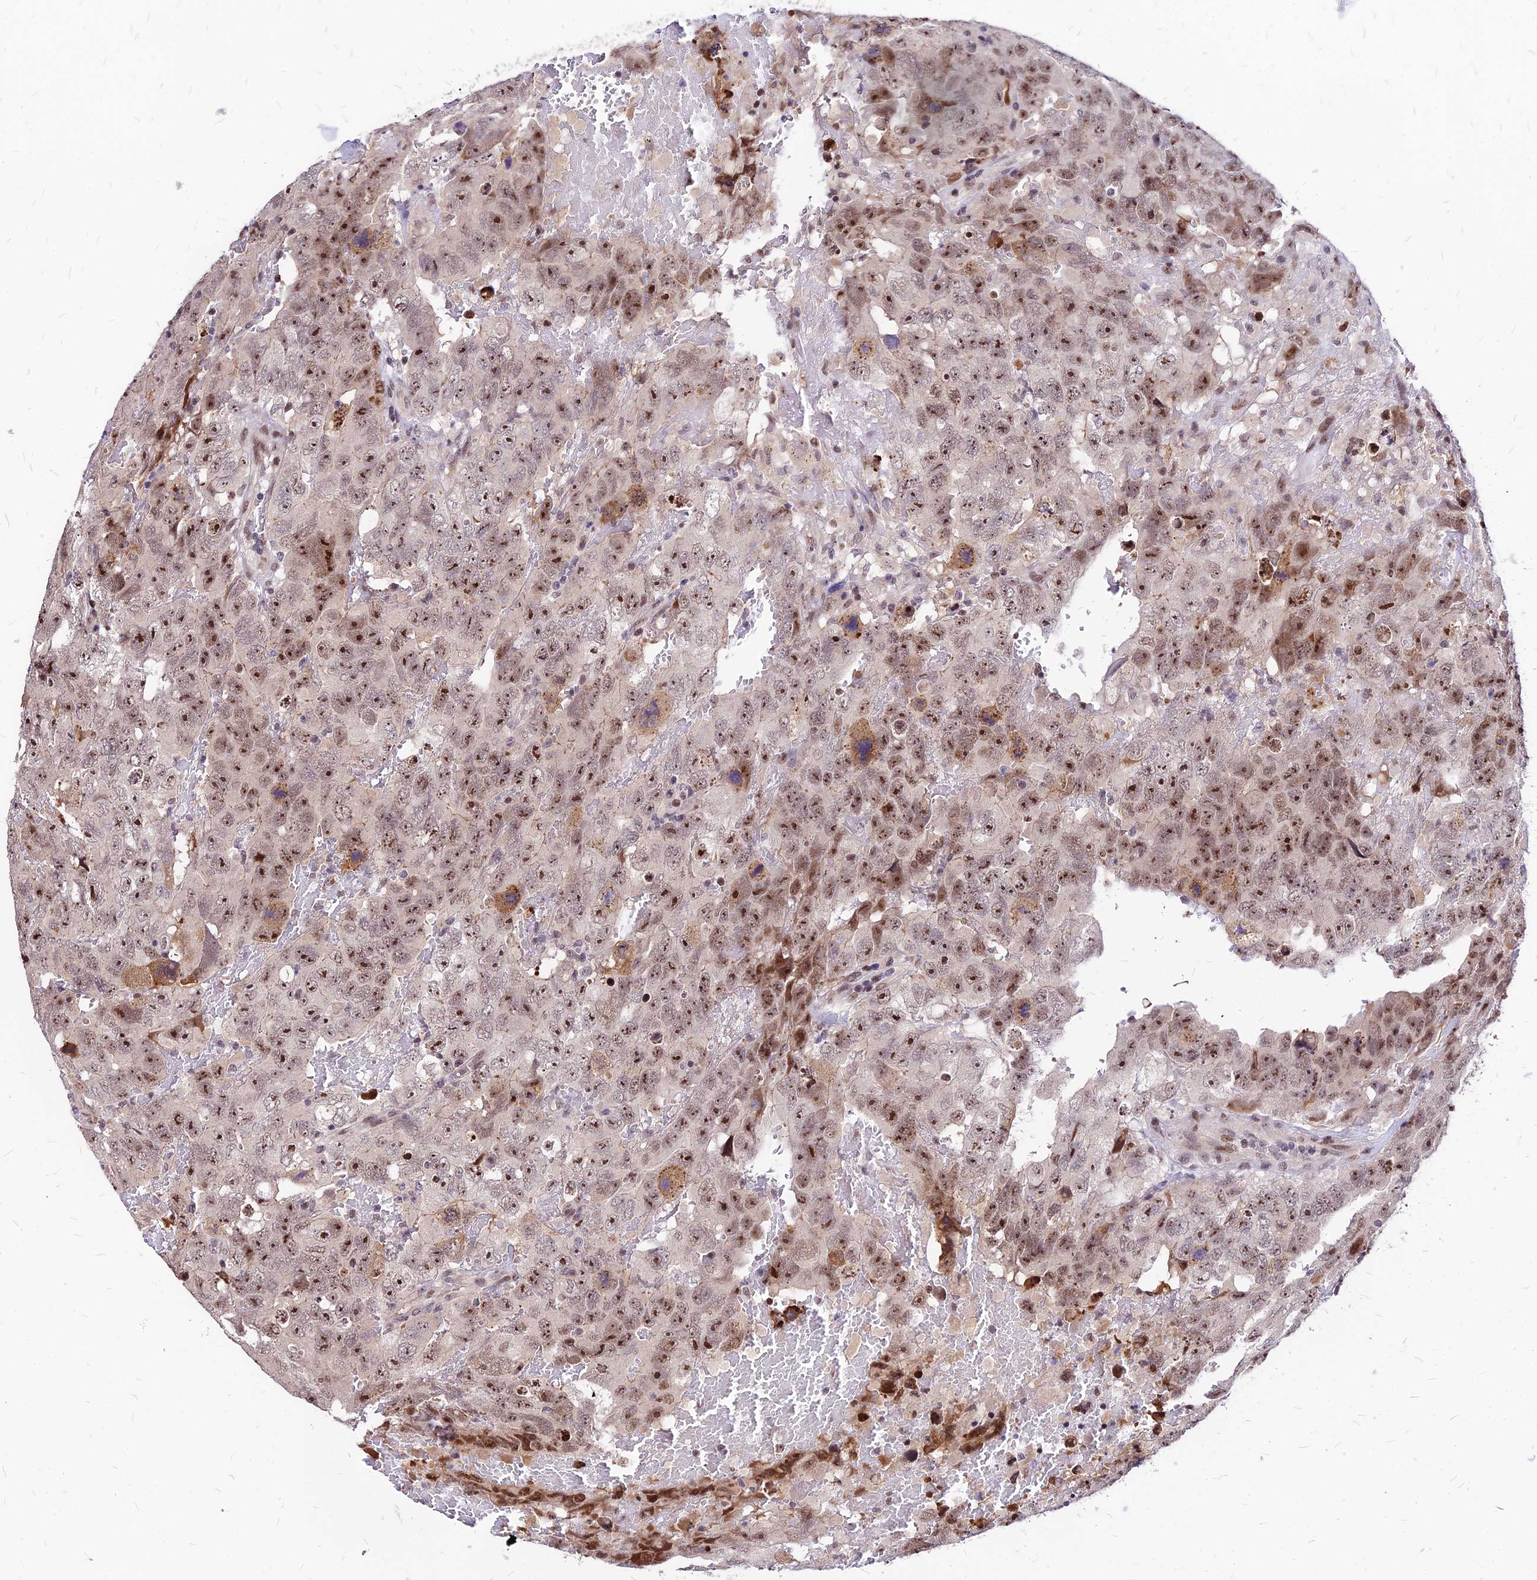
{"staining": {"intensity": "strong", "quantity": ">75%", "location": "nuclear"}, "tissue": "testis cancer", "cell_type": "Tumor cells", "image_type": "cancer", "snomed": [{"axis": "morphology", "description": "Carcinoma, Embryonal, NOS"}, {"axis": "topography", "description": "Testis"}], "caption": "Immunohistochemical staining of embryonal carcinoma (testis) displays high levels of strong nuclear protein expression in about >75% of tumor cells.", "gene": "DDX55", "patient": {"sex": "male", "age": 45}}